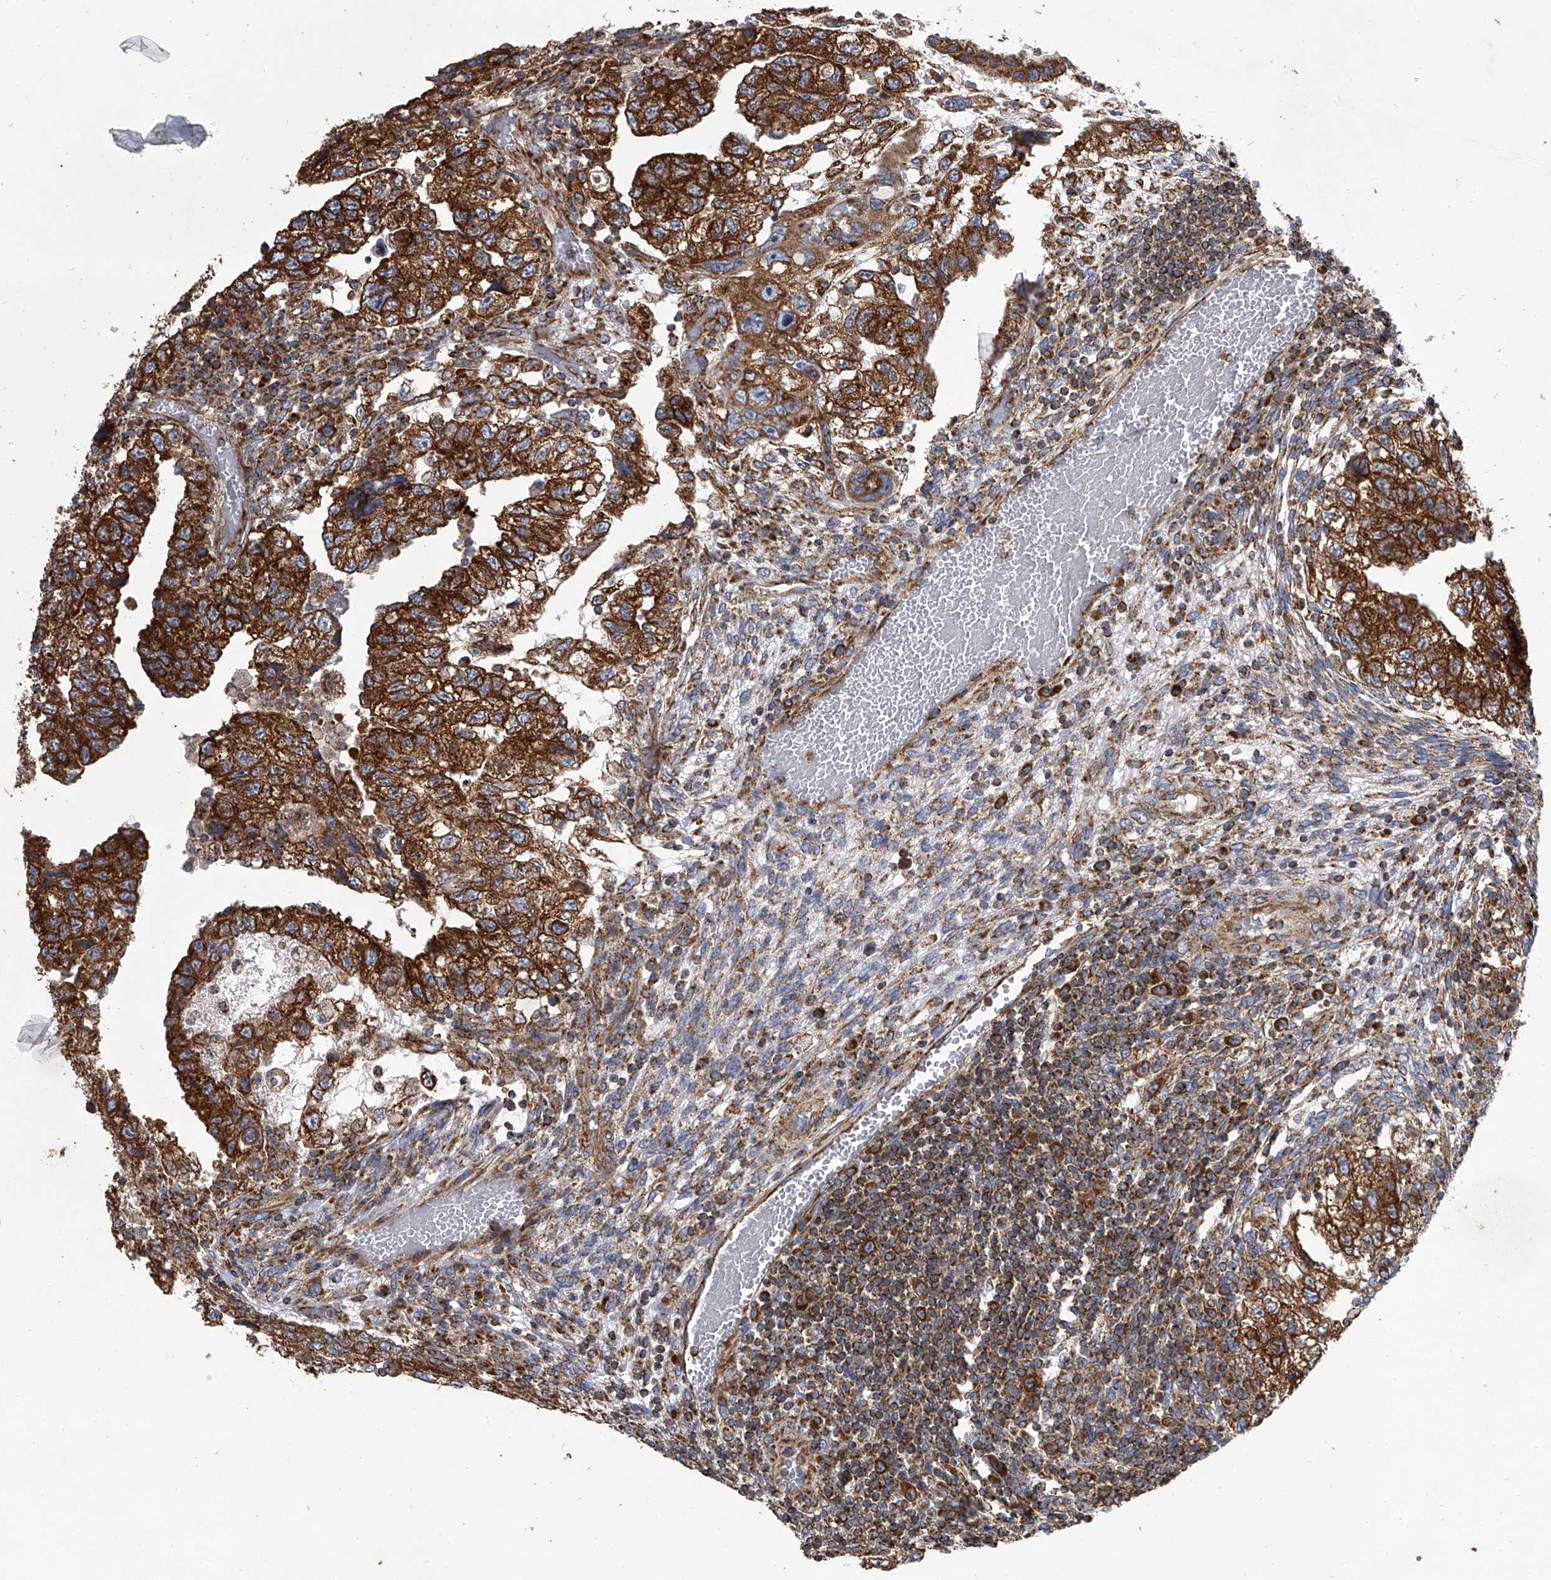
{"staining": {"intensity": "strong", "quantity": ">75%", "location": "cytoplasmic/membranous"}, "tissue": "testis cancer", "cell_type": "Tumor cells", "image_type": "cancer", "snomed": [{"axis": "morphology", "description": "Carcinoma, Embryonal, NOS"}, {"axis": "topography", "description": "Testis"}], "caption": "Approximately >75% of tumor cells in testis cancer (embryonal carcinoma) show strong cytoplasmic/membranous protein positivity as visualized by brown immunohistochemical staining.", "gene": "ZC3H15", "patient": {"sex": "male", "age": 36}}